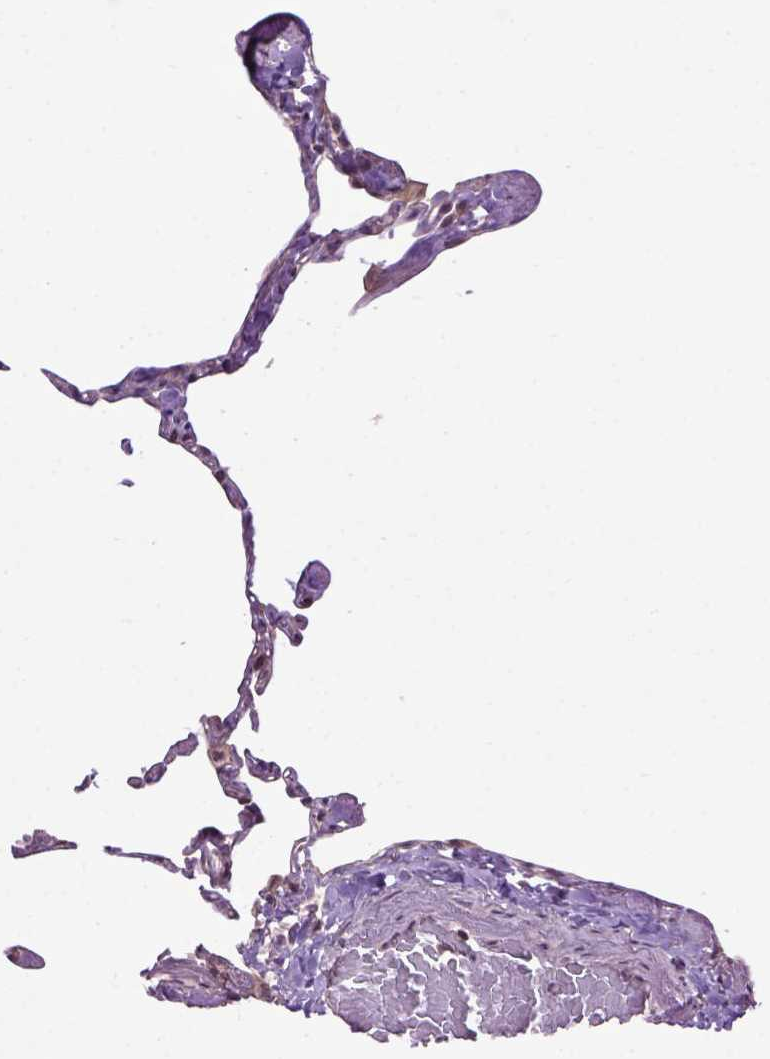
{"staining": {"intensity": "moderate", "quantity": ">75%", "location": "cytoplasmic/membranous"}, "tissue": "lung", "cell_type": "Alveolar cells", "image_type": "normal", "snomed": [{"axis": "morphology", "description": "Normal tissue, NOS"}, {"axis": "topography", "description": "Lung"}], "caption": "Unremarkable lung demonstrates moderate cytoplasmic/membranous positivity in about >75% of alveolar cells The staining was performed using DAB (3,3'-diaminobenzidine), with brown indicating positive protein expression. Nuclei are stained blue with hematoxylin..", "gene": "WDR48", "patient": {"sex": "male", "age": 65}}